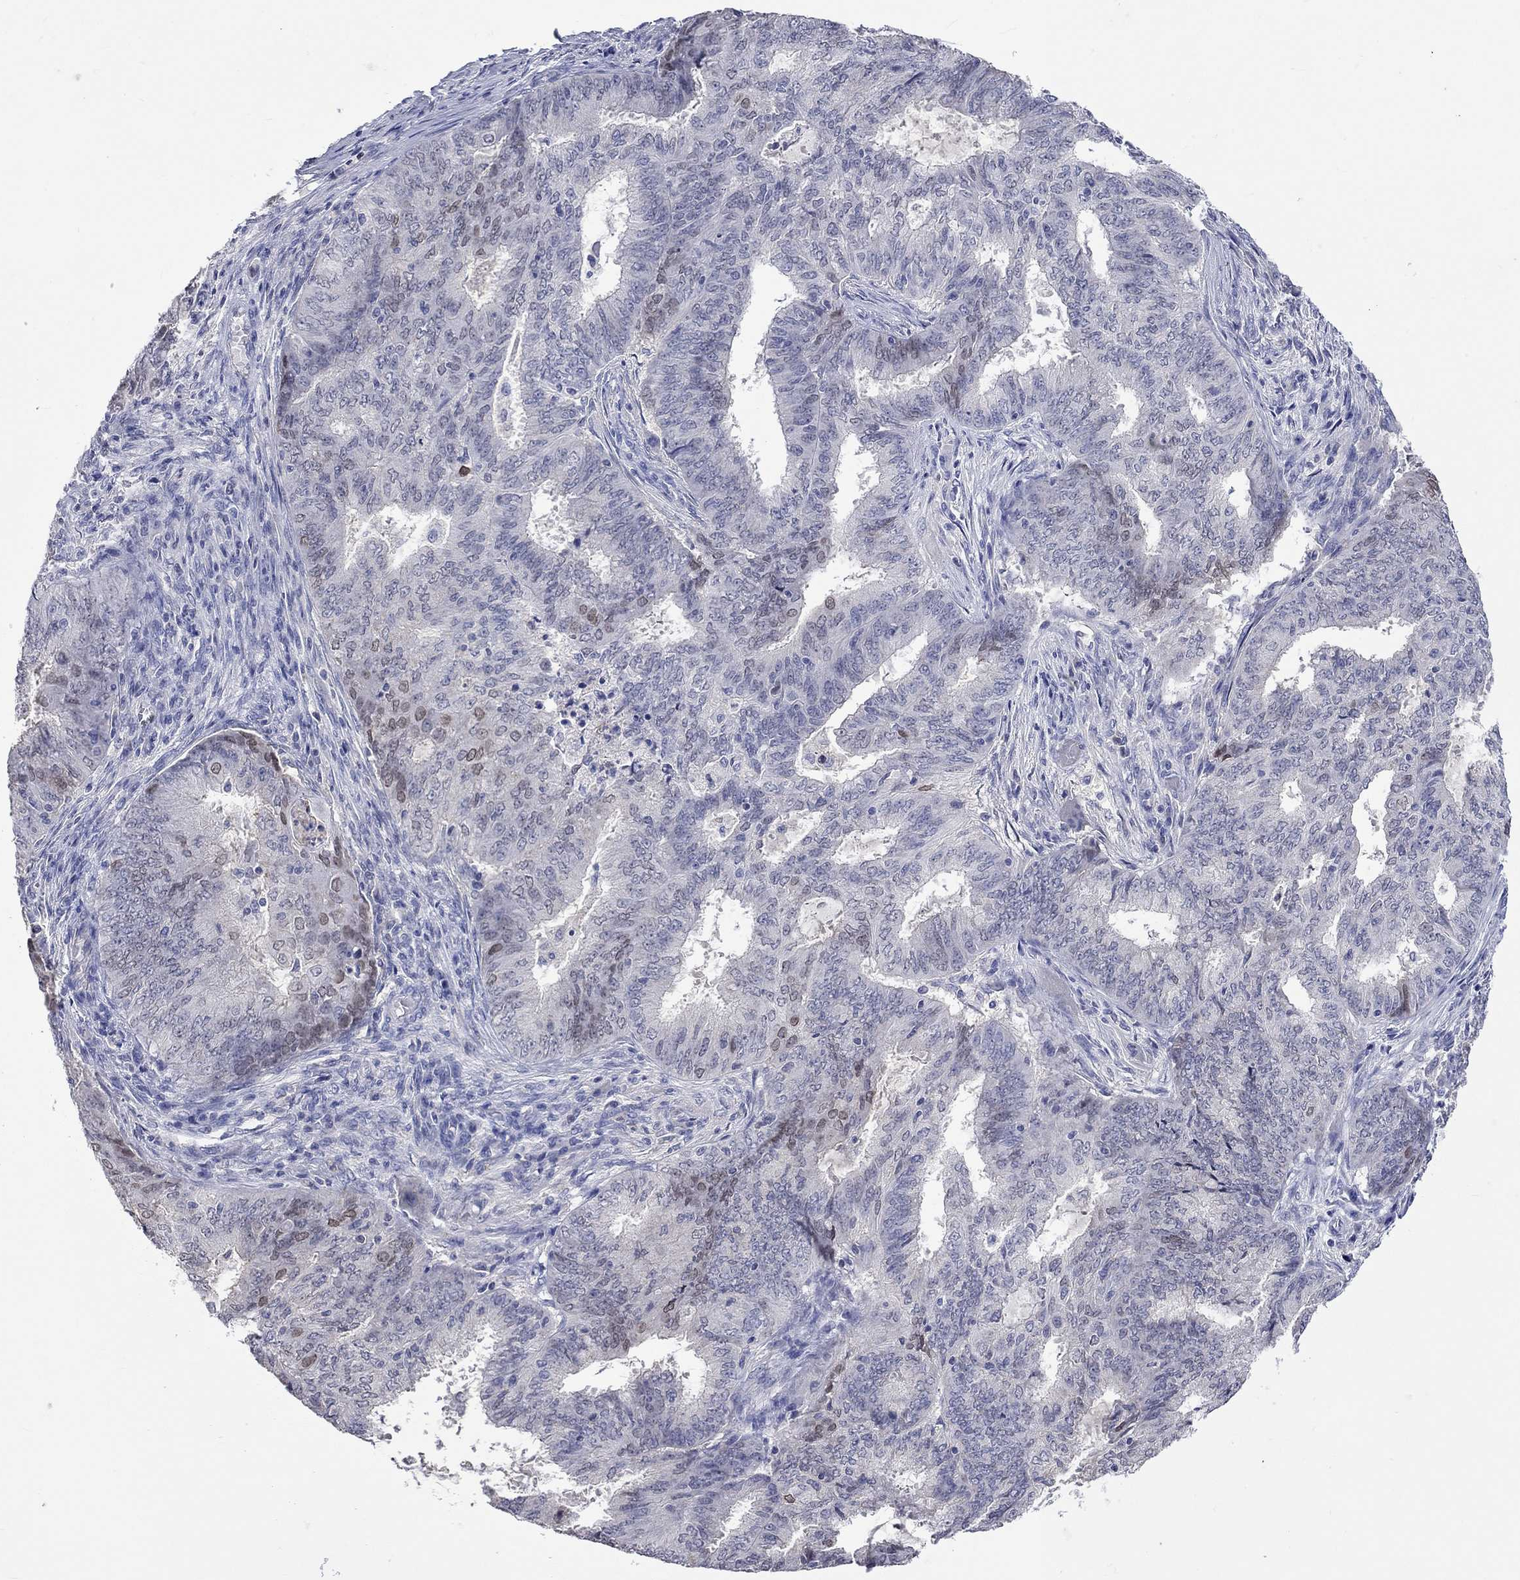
{"staining": {"intensity": "weak", "quantity": "<25%", "location": "cytoplasmic/membranous,nuclear"}, "tissue": "endometrial cancer", "cell_type": "Tumor cells", "image_type": "cancer", "snomed": [{"axis": "morphology", "description": "Adenocarcinoma, NOS"}, {"axis": "topography", "description": "Endometrium"}], "caption": "Immunohistochemical staining of endometrial adenocarcinoma exhibits no significant expression in tumor cells.", "gene": "LRFN4", "patient": {"sex": "female", "age": 62}}